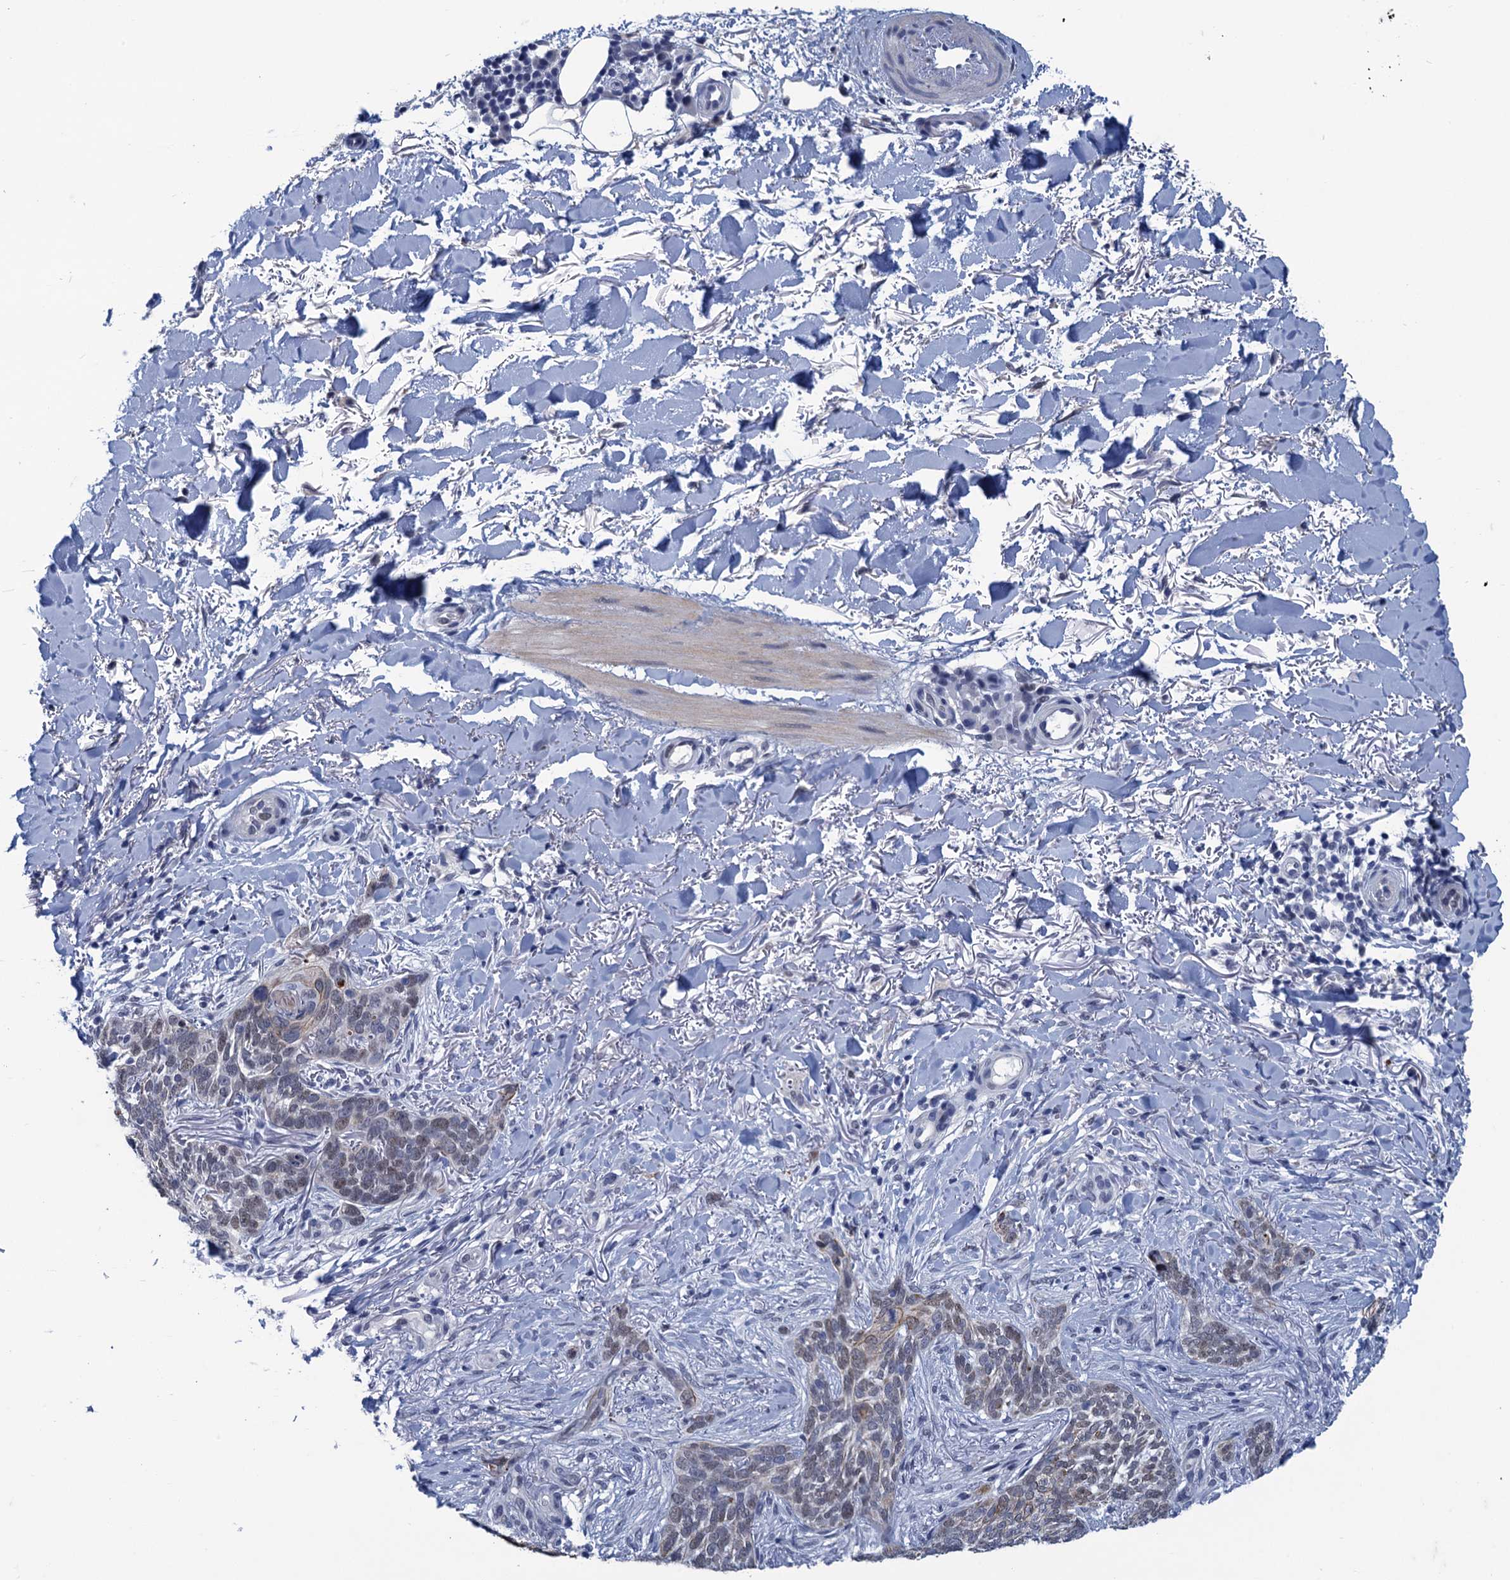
{"staining": {"intensity": "weak", "quantity": "<25%", "location": "nuclear"}, "tissue": "skin cancer", "cell_type": "Tumor cells", "image_type": "cancer", "snomed": [{"axis": "morphology", "description": "Normal tissue, NOS"}, {"axis": "morphology", "description": "Basal cell carcinoma"}, {"axis": "topography", "description": "Skin"}], "caption": "This is a histopathology image of immunohistochemistry (IHC) staining of skin cancer (basal cell carcinoma), which shows no expression in tumor cells.", "gene": "GINS3", "patient": {"sex": "female", "age": 67}}